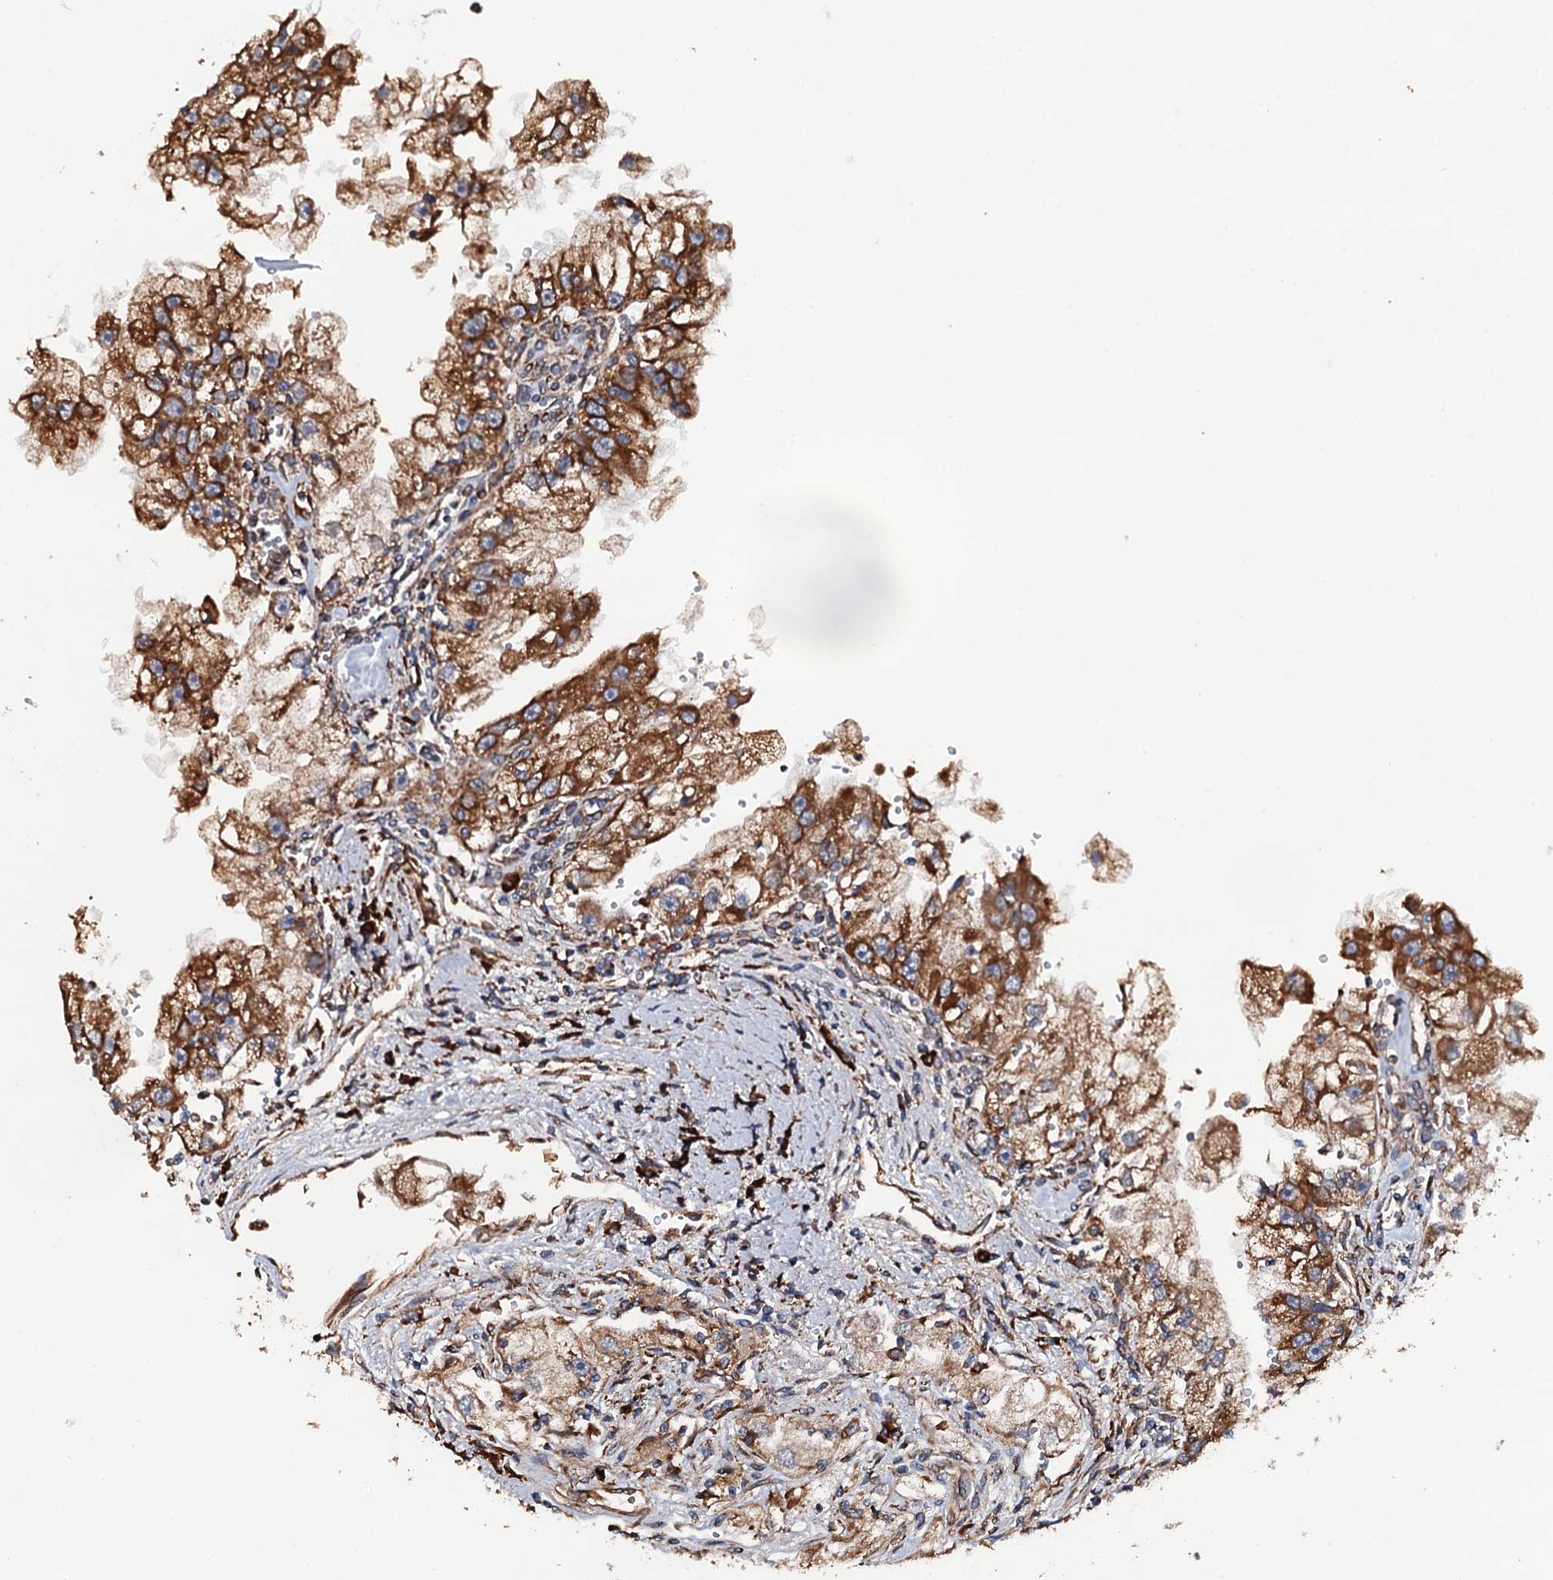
{"staining": {"intensity": "strong", "quantity": ">75%", "location": "cytoplasmic/membranous"}, "tissue": "renal cancer", "cell_type": "Tumor cells", "image_type": "cancer", "snomed": [{"axis": "morphology", "description": "Adenocarcinoma, NOS"}, {"axis": "topography", "description": "Kidney"}], "caption": "Renal cancer (adenocarcinoma) was stained to show a protein in brown. There is high levels of strong cytoplasmic/membranous positivity in approximately >75% of tumor cells. (IHC, brightfield microscopy, high magnification).", "gene": "RAB12", "patient": {"sex": "male", "age": 63}}